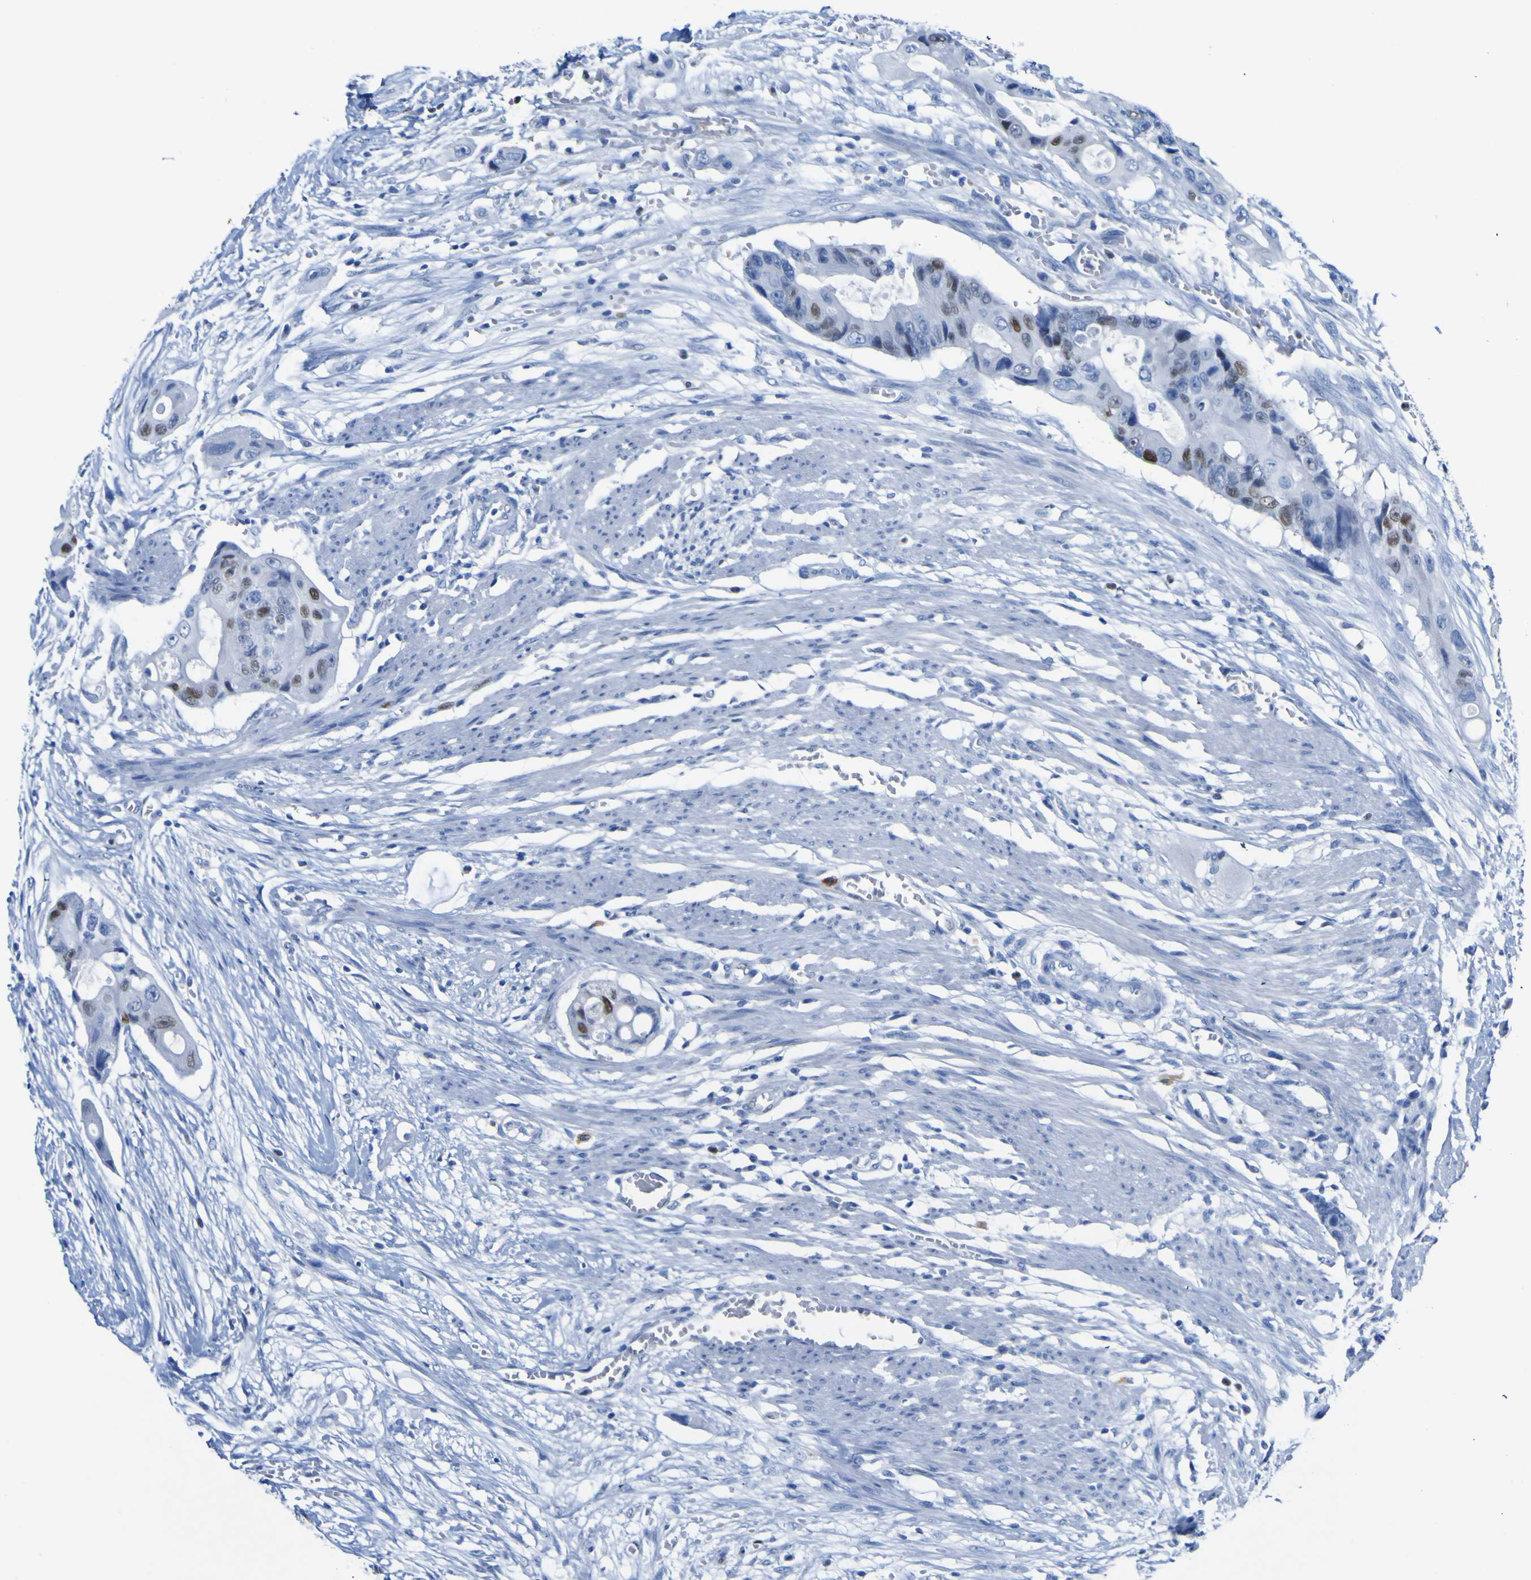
{"staining": {"intensity": "moderate", "quantity": "<25%", "location": "nuclear"}, "tissue": "colorectal cancer", "cell_type": "Tumor cells", "image_type": "cancer", "snomed": [{"axis": "morphology", "description": "Adenocarcinoma, NOS"}, {"axis": "topography", "description": "Colon"}], "caption": "The photomicrograph displays staining of colorectal cancer, revealing moderate nuclear protein staining (brown color) within tumor cells.", "gene": "DACH1", "patient": {"sex": "female", "age": 57}}